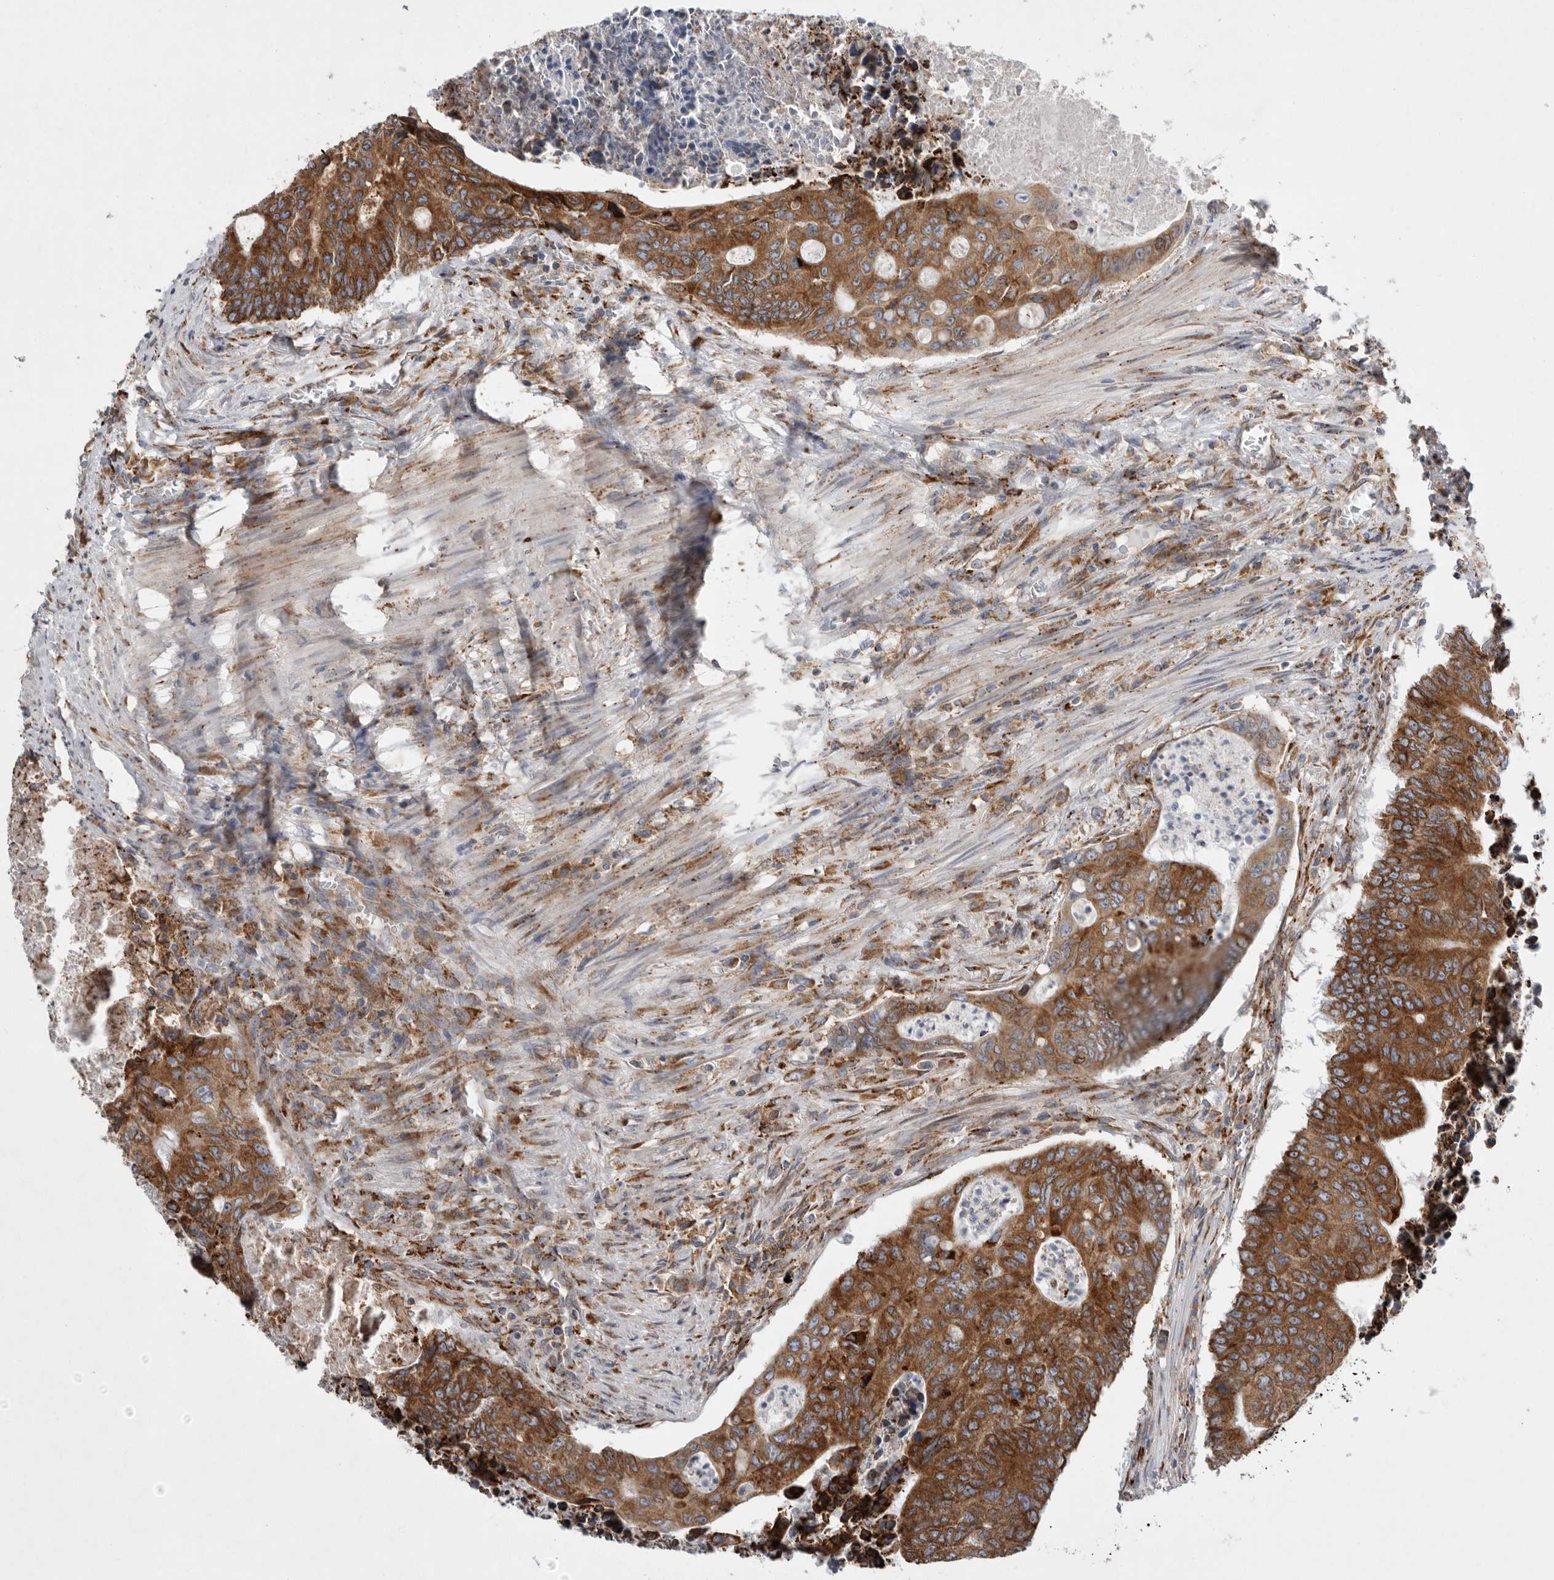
{"staining": {"intensity": "moderate", "quantity": ">75%", "location": "cytoplasmic/membranous"}, "tissue": "colorectal cancer", "cell_type": "Tumor cells", "image_type": "cancer", "snomed": [{"axis": "morphology", "description": "Adenocarcinoma, NOS"}, {"axis": "topography", "description": "Colon"}], "caption": "Tumor cells display medium levels of moderate cytoplasmic/membranous staining in about >75% of cells in human adenocarcinoma (colorectal). The staining was performed using DAB (3,3'-diaminobenzidine) to visualize the protein expression in brown, while the nuclei were stained in blue with hematoxylin (Magnification: 20x).", "gene": "GANAB", "patient": {"sex": "male", "age": 87}}